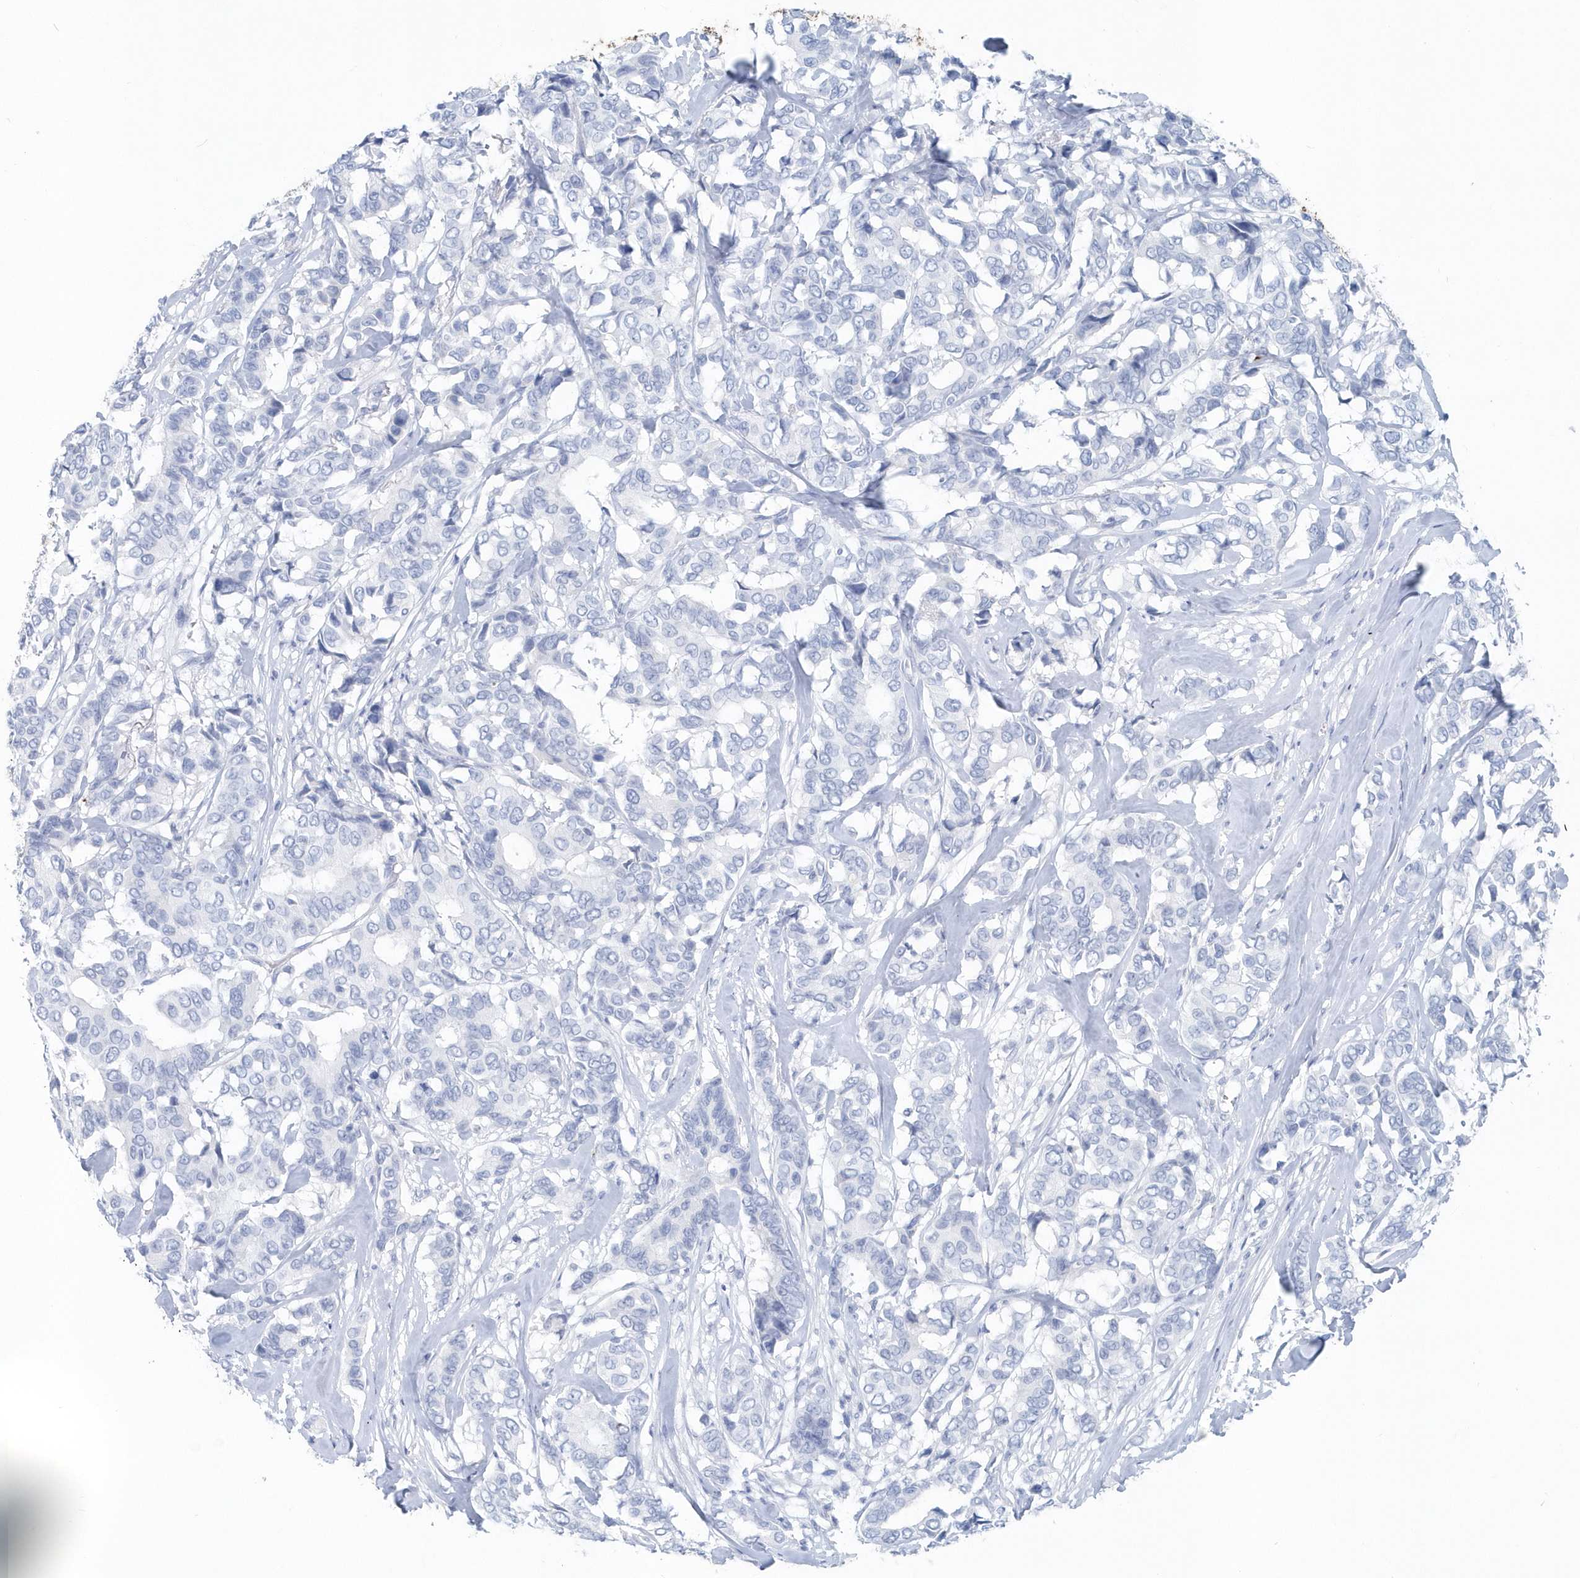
{"staining": {"intensity": "negative", "quantity": "none", "location": "none"}, "tissue": "breast cancer", "cell_type": "Tumor cells", "image_type": "cancer", "snomed": [{"axis": "morphology", "description": "Duct carcinoma"}, {"axis": "topography", "description": "Breast"}], "caption": "This is an IHC image of invasive ductal carcinoma (breast). There is no expression in tumor cells.", "gene": "JCHAIN", "patient": {"sex": "female", "age": 87}}